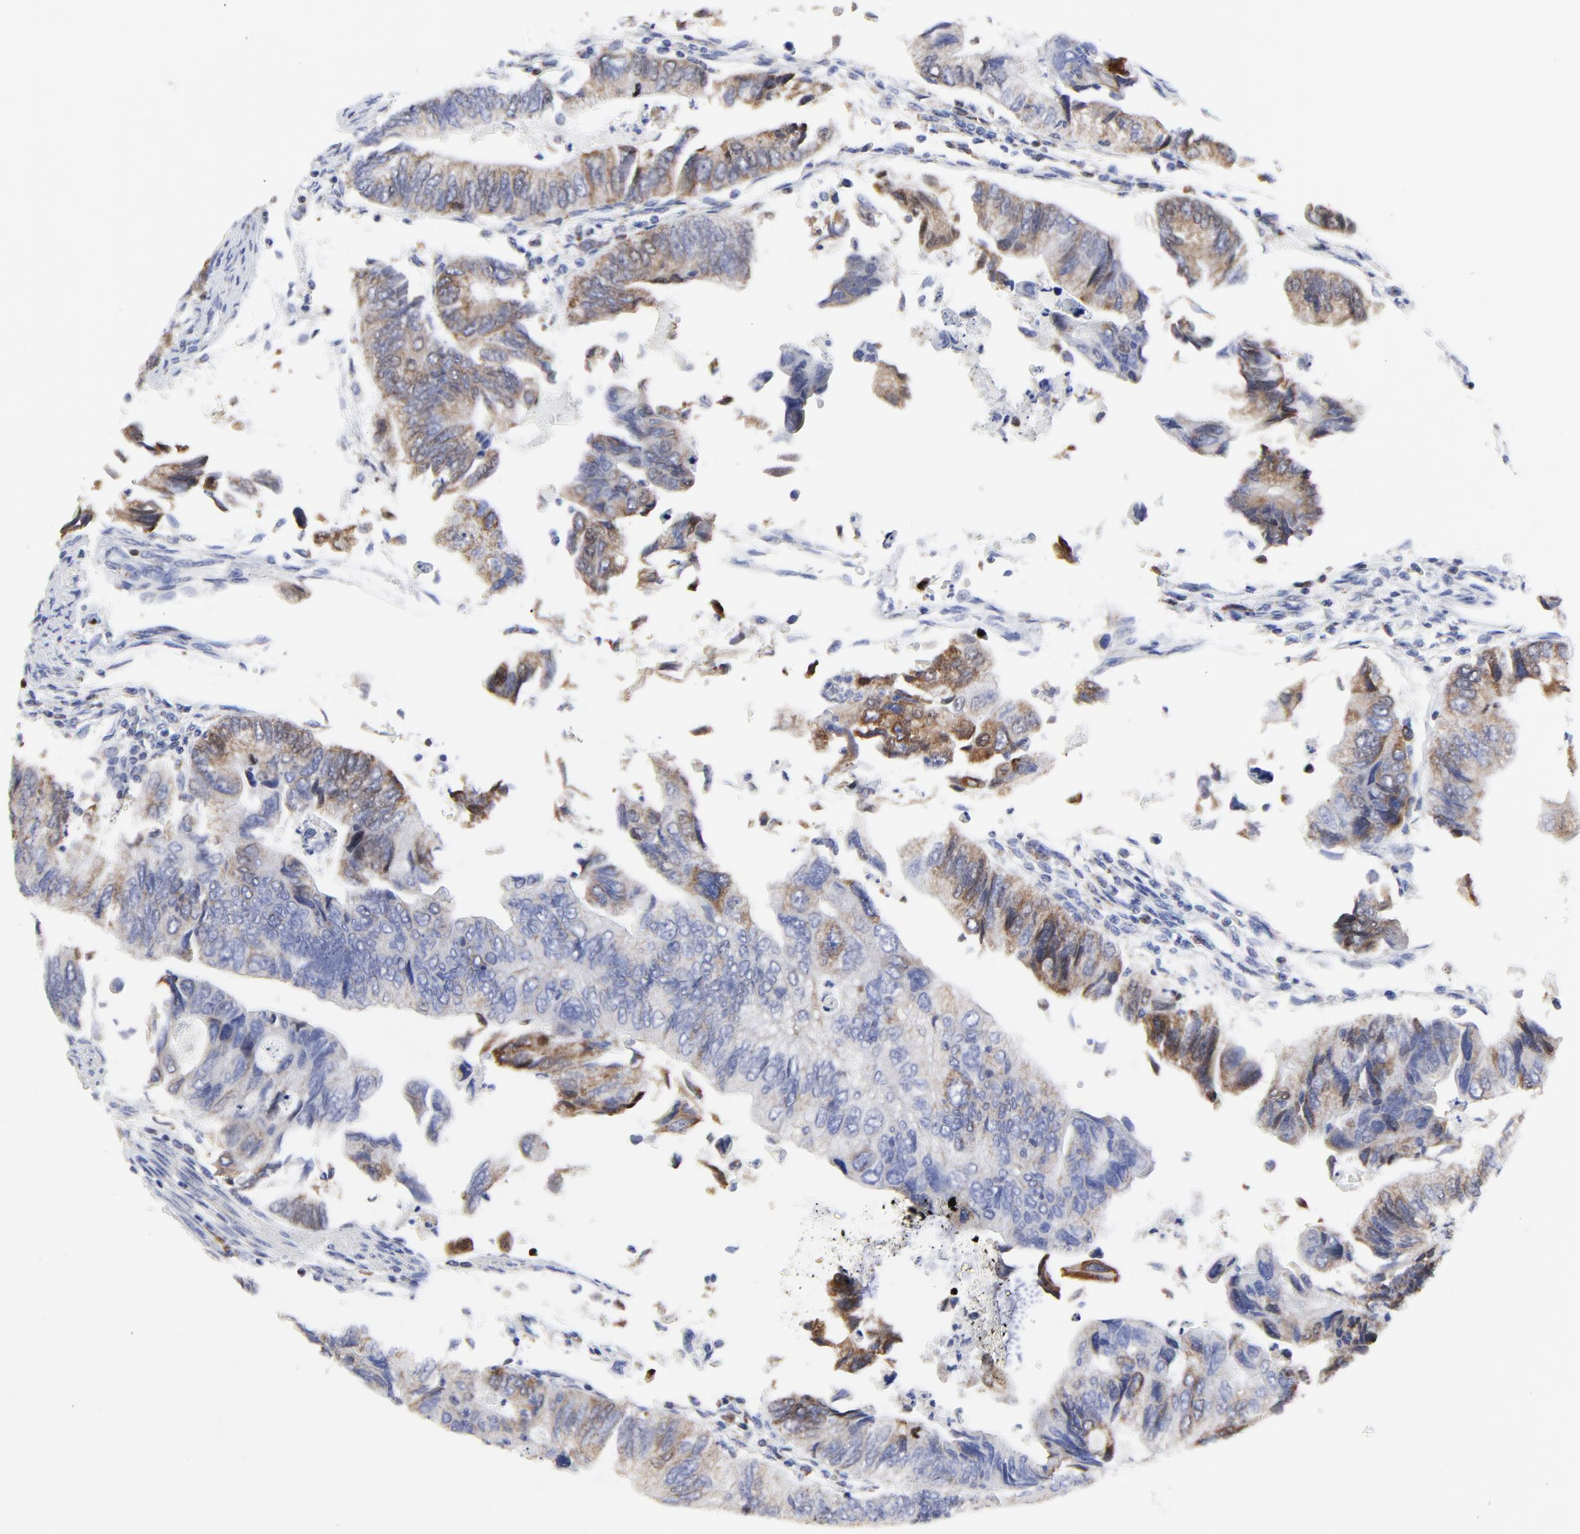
{"staining": {"intensity": "moderate", "quantity": ">75%", "location": "cytoplasmic/membranous"}, "tissue": "colorectal cancer", "cell_type": "Tumor cells", "image_type": "cancer", "snomed": [{"axis": "morphology", "description": "Adenocarcinoma, NOS"}, {"axis": "topography", "description": "Colon"}], "caption": "Colorectal adenocarcinoma stained for a protein (brown) displays moderate cytoplasmic/membranous positive positivity in about >75% of tumor cells.", "gene": "NCAPH", "patient": {"sex": "female", "age": 11}}